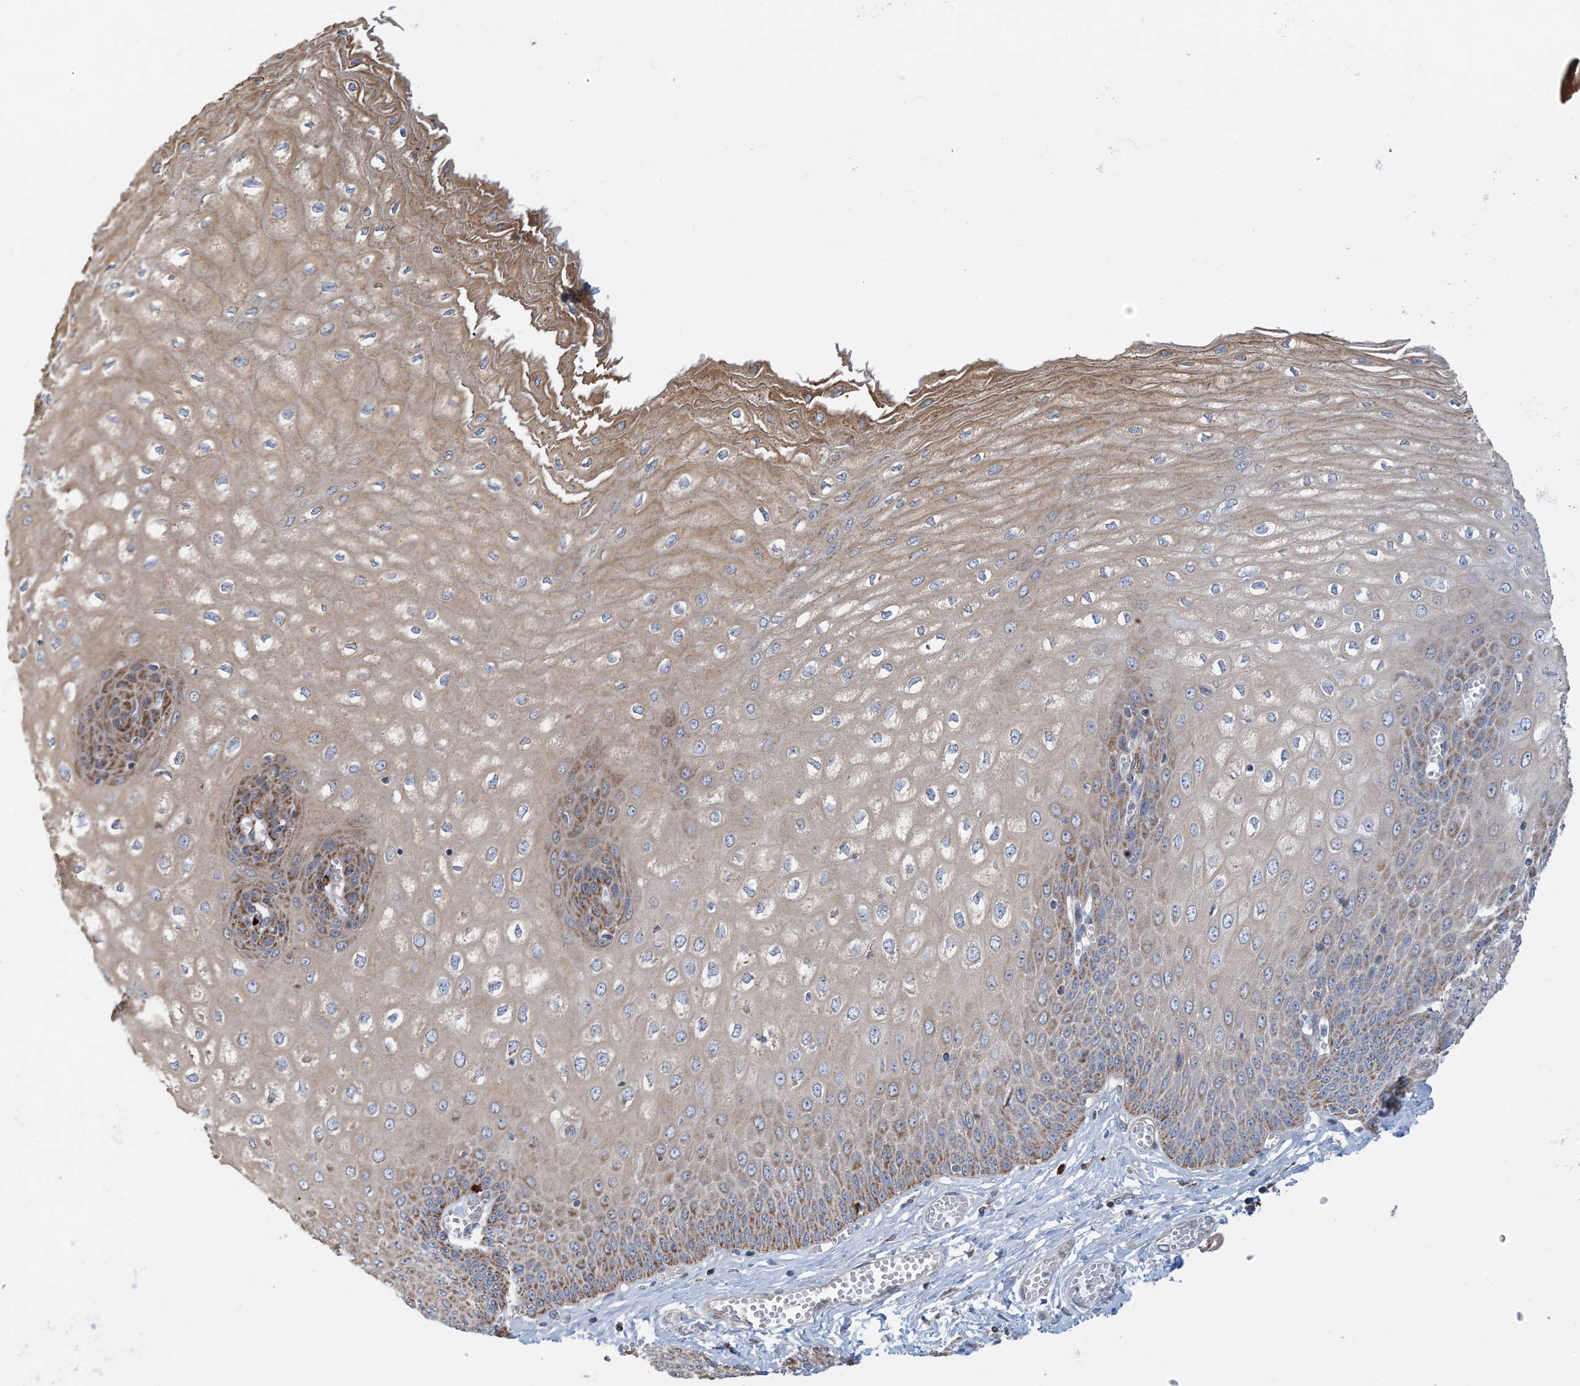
{"staining": {"intensity": "strong", "quantity": ">75%", "location": "cytoplasmic/membranous"}, "tissue": "esophagus", "cell_type": "Squamous epithelial cells", "image_type": "normal", "snomed": [{"axis": "morphology", "description": "Normal tissue, NOS"}, {"axis": "topography", "description": "Esophagus"}], "caption": "High-magnification brightfield microscopy of benign esophagus stained with DAB (3,3'-diaminobenzidine) (brown) and counterstained with hematoxylin (blue). squamous epithelial cells exhibit strong cytoplasmic/membranous expression is present in about>75% of cells.", "gene": "PCDHGA1", "patient": {"sex": "male", "age": 60}}